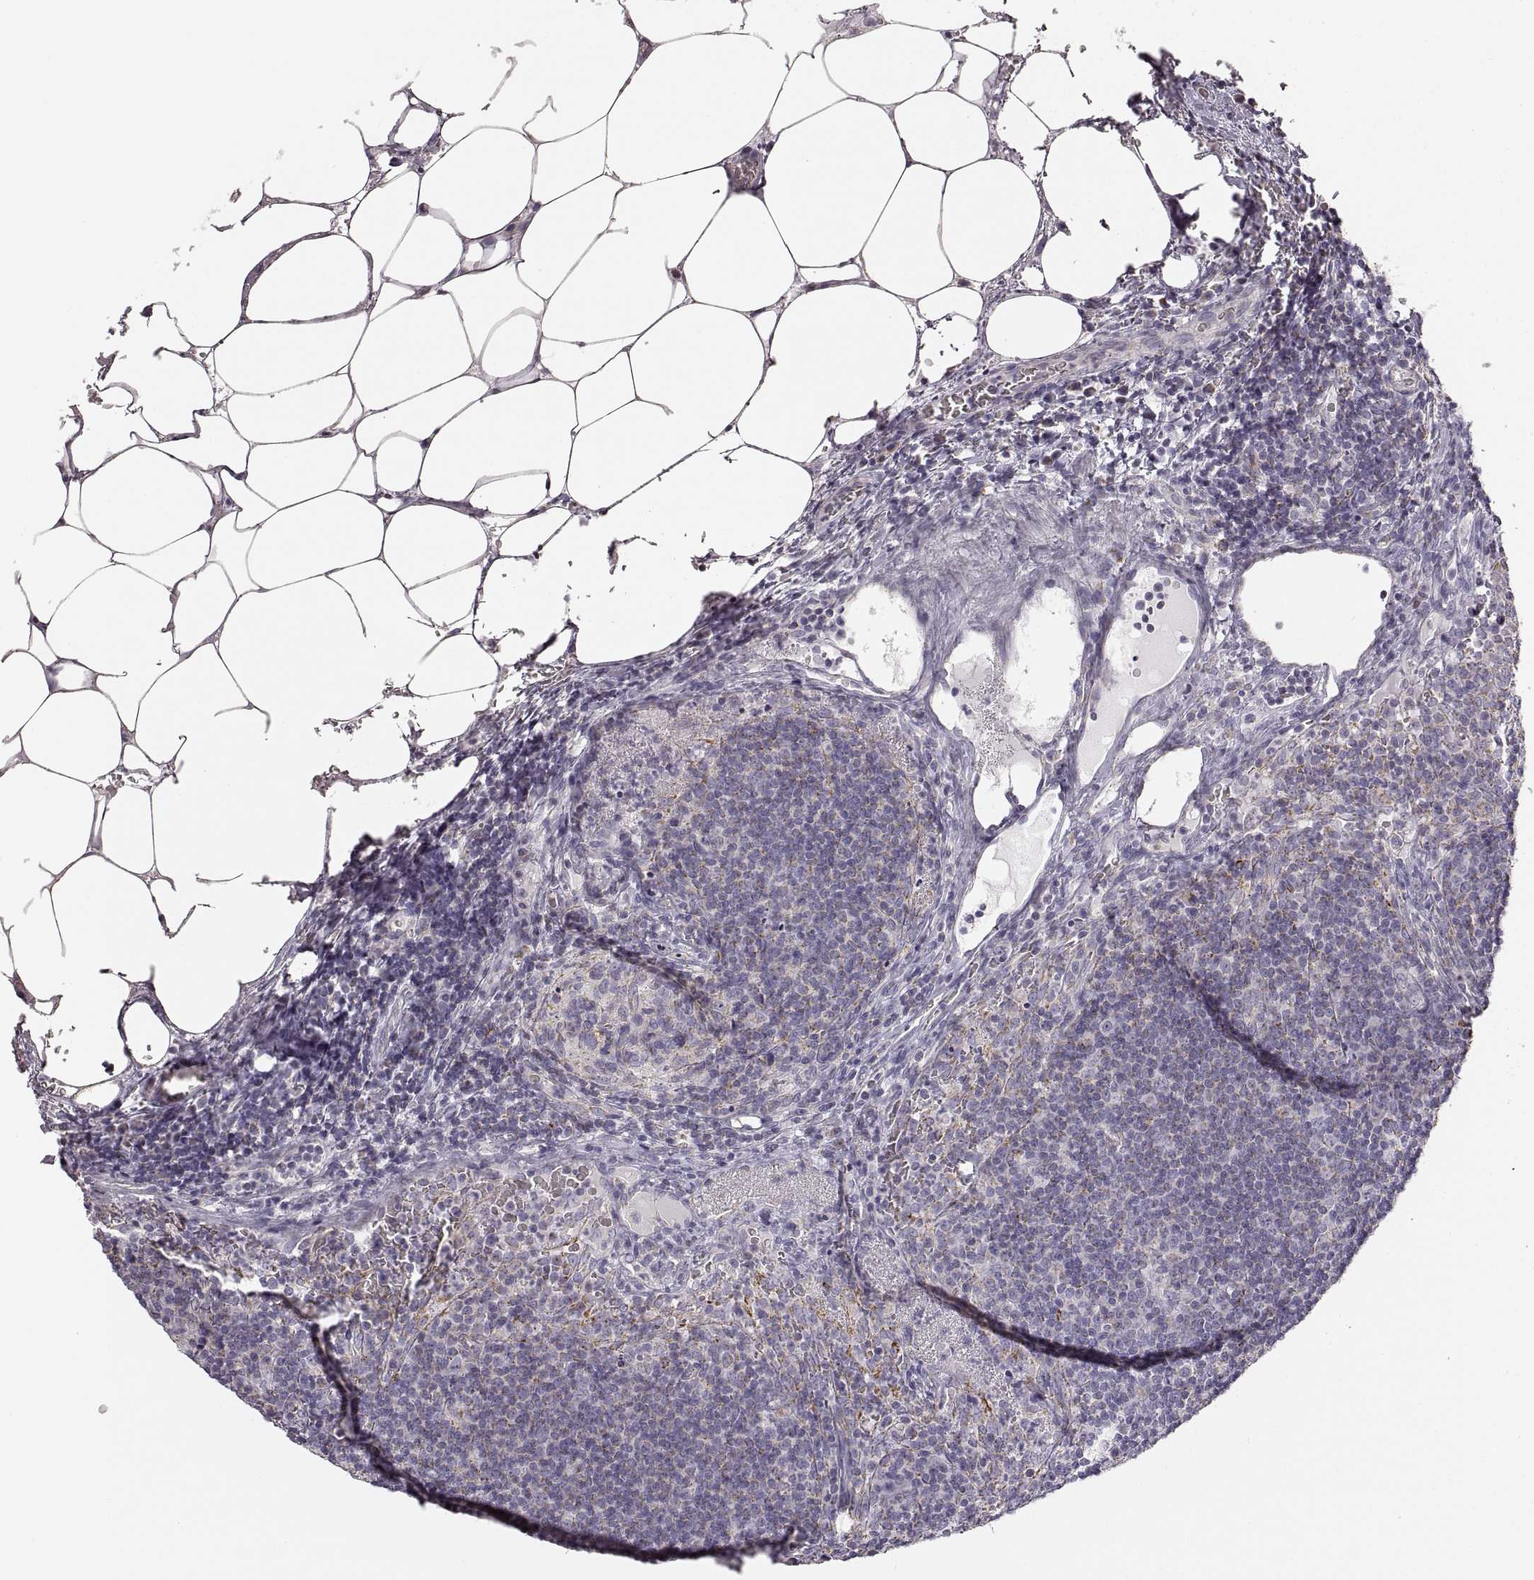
{"staining": {"intensity": "negative", "quantity": "none", "location": "none"}, "tissue": "lymph node", "cell_type": "Germinal center cells", "image_type": "normal", "snomed": [{"axis": "morphology", "description": "Normal tissue, NOS"}, {"axis": "topography", "description": "Lymph node"}], "caption": "DAB (3,3'-diaminobenzidine) immunohistochemical staining of unremarkable lymph node displays no significant positivity in germinal center cells. Nuclei are stained in blue.", "gene": "RDH13", "patient": {"sex": "male", "age": 67}}